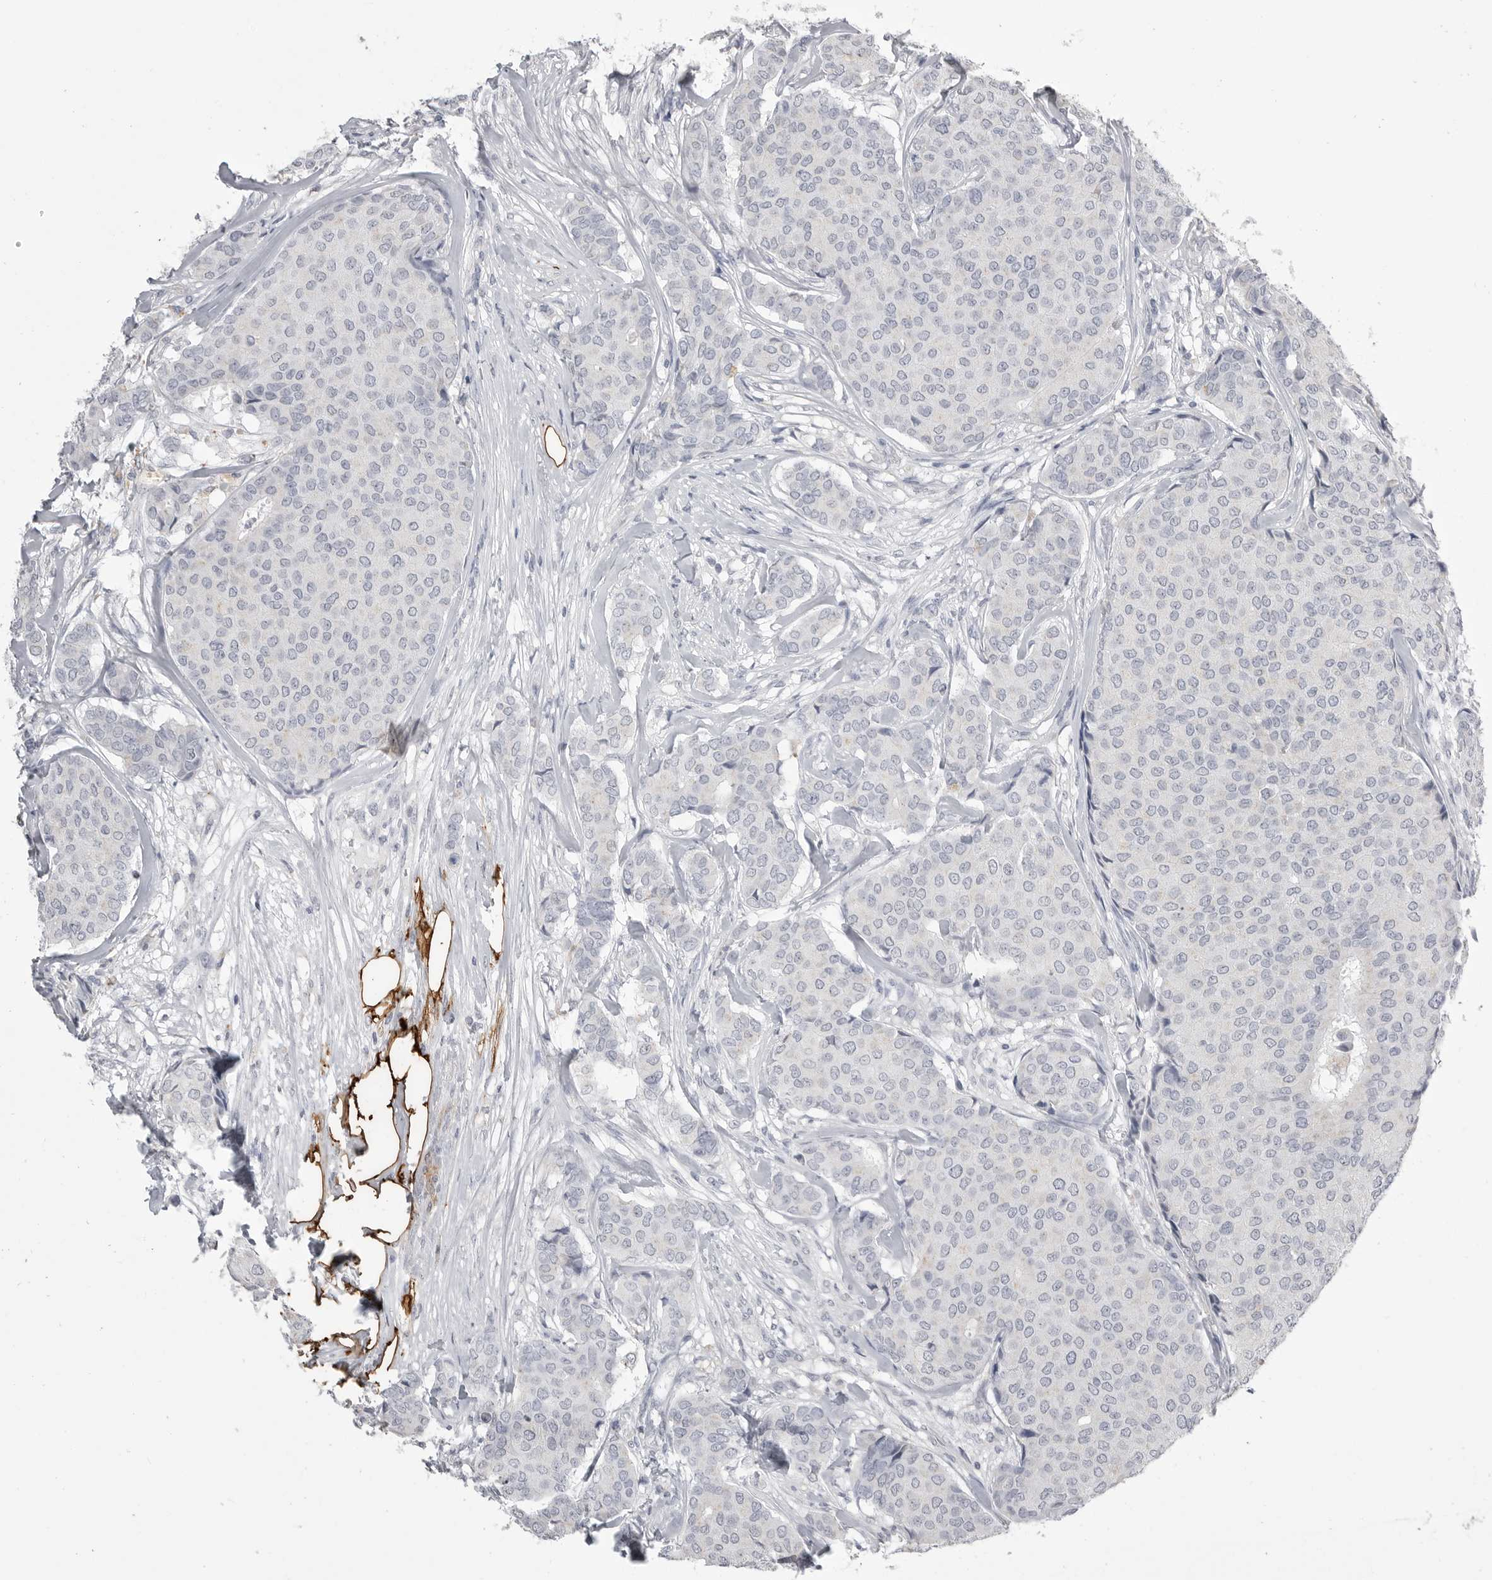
{"staining": {"intensity": "negative", "quantity": "none", "location": "none"}, "tissue": "breast cancer", "cell_type": "Tumor cells", "image_type": "cancer", "snomed": [{"axis": "morphology", "description": "Duct carcinoma"}, {"axis": "topography", "description": "Breast"}], "caption": "Micrograph shows no protein staining in tumor cells of infiltrating ductal carcinoma (breast) tissue. The staining is performed using DAB brown chromogen with nuclei counter-stained in using hematoxylin.", "gene": "AOC3", "patient": {"sex": "female", "age": 75}}